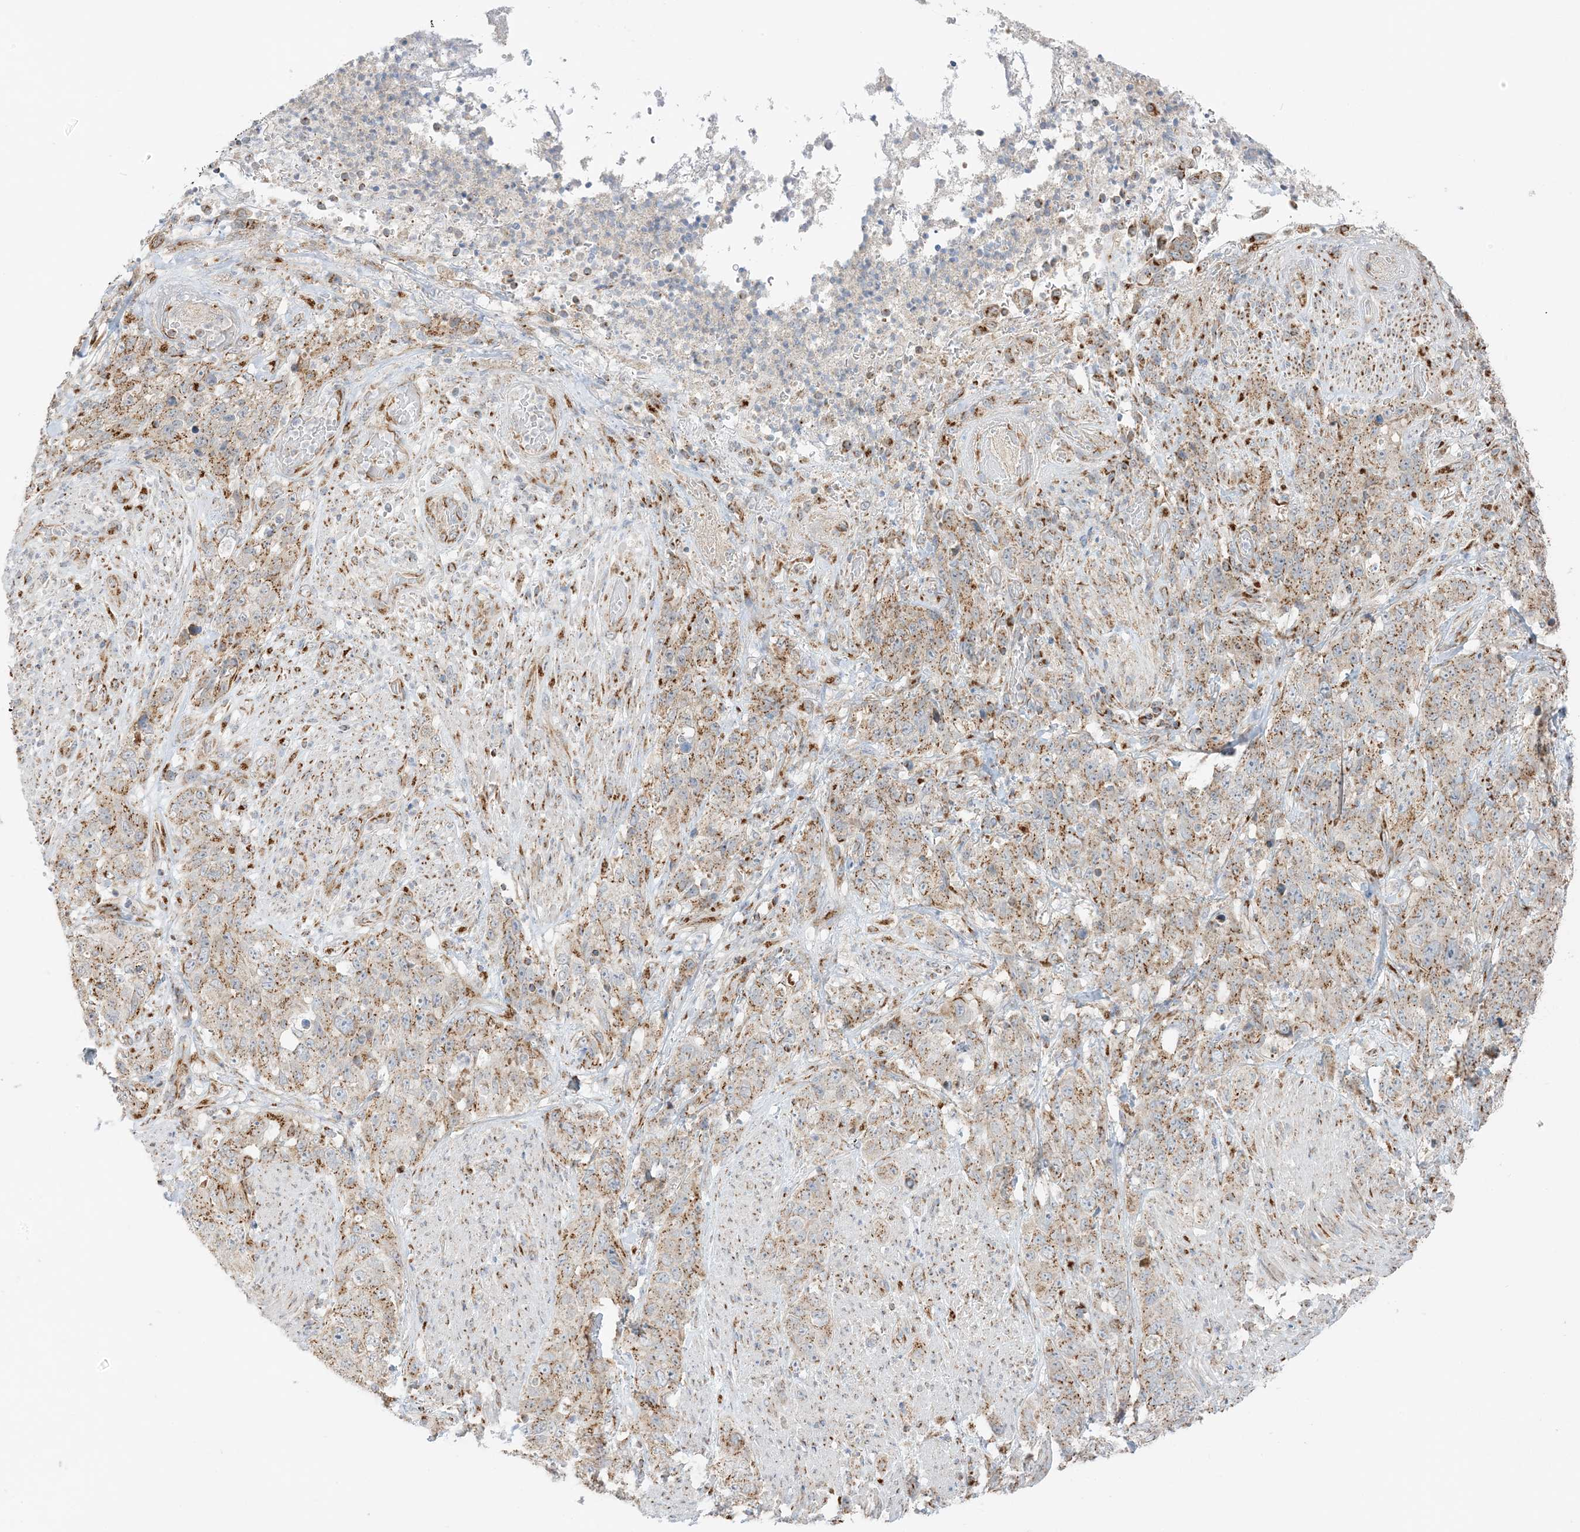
{"staining": {"intensity": "moderate", "quantity": ">75%", "location": "cytoplasmic/membranous"}, "tissue": "stomach cancer", "cell_type": "Tumor cells", "image_type": "cancer", "snomed": [{"axis": "morphology", "description": "Adenocarcinoma, NOS"}, {"axis": "topography", "description": "Stomach"}], "caption": "Stomach cancer (adenocarcinoma) stained with a protein marker exhibits moderate staining in tumor cells.", "gene": "SLC25A12", "patient": {"sex": "male", "age": 48}}